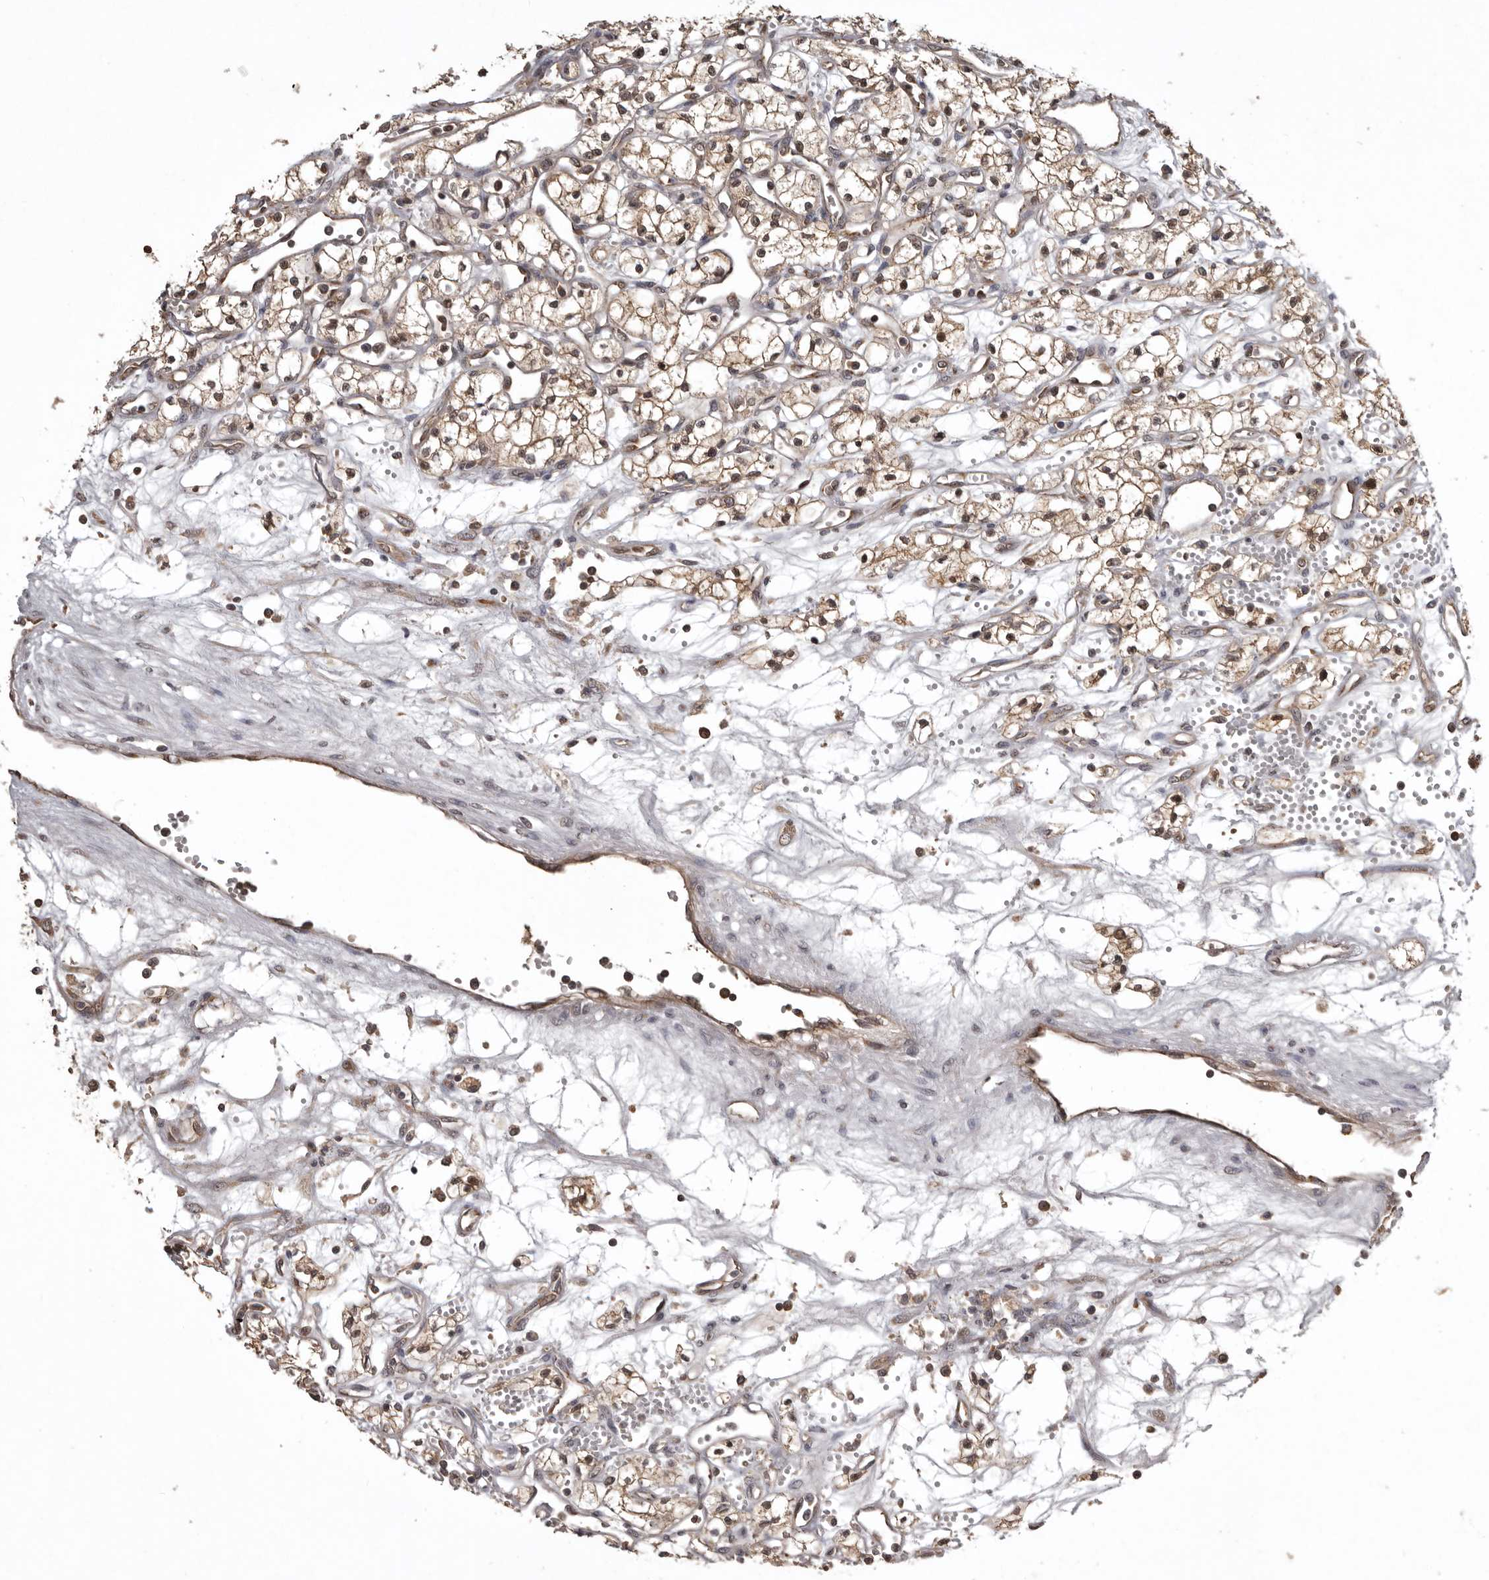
{"staining": {"intensity": "weak", "quantity": ">75%", "location": "cytoplasmic/membranous"}, "tissue": "renal cancer", "cell_type": "Tumor cells", "image_type": "cancer", "snomed": [{"axis": "morphology", "description": "Adenocarcinoma, NOS"}, {"axis": "topography", "description": "Kidney"}], "caption": "Brown immunohistochemical staining in human renal cancer (adenocarcinoma) displays weak cytoplasmic/membranous positivity in about >75% of tumor cells.", "gene": "DARS1", "patient": {"sex": "male", "age": 59}}